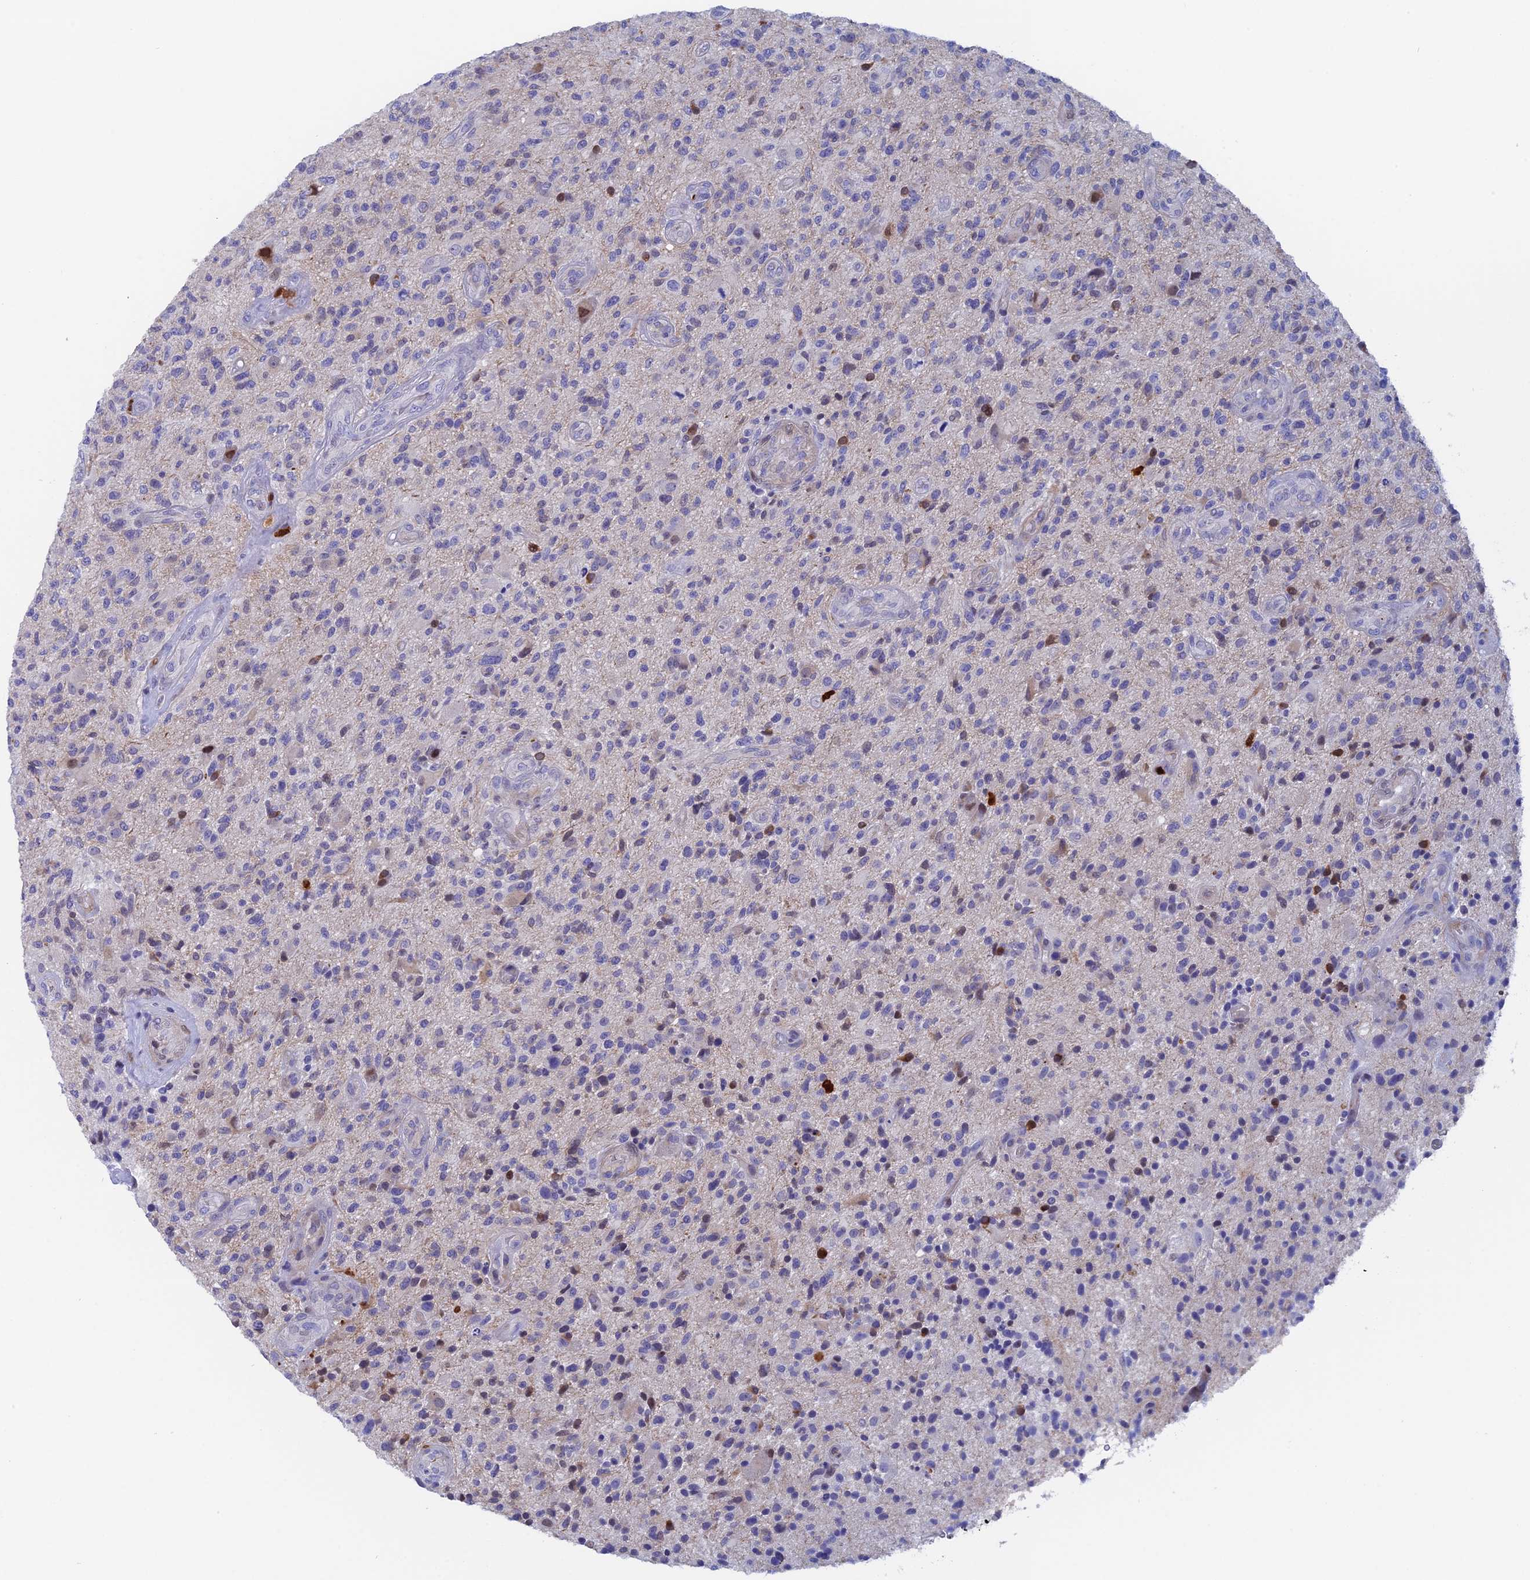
{"staining": {"intensity": "negative", "quantity": "none", "location": "none"}, "tissue": "glioma", "cell_type": "Tumor cells", "image_type": "cancer", "snomed": [{"axis": "morphology", "description": "Glioma, malignant, High grade"}, {"axis": "topography", "description": "Brain"}], "caption": "A photomicrograph of human malignant glioma (high-grade) is negative for staining in tumor cells. The staining was performed using DAB to visualize the protein expression in brown, while the nuclei were stained in blue with hematoxylin (Magnification: 20x).", "gene": "SLC26A1", "patient": {"sex": "male", "age": 47}}